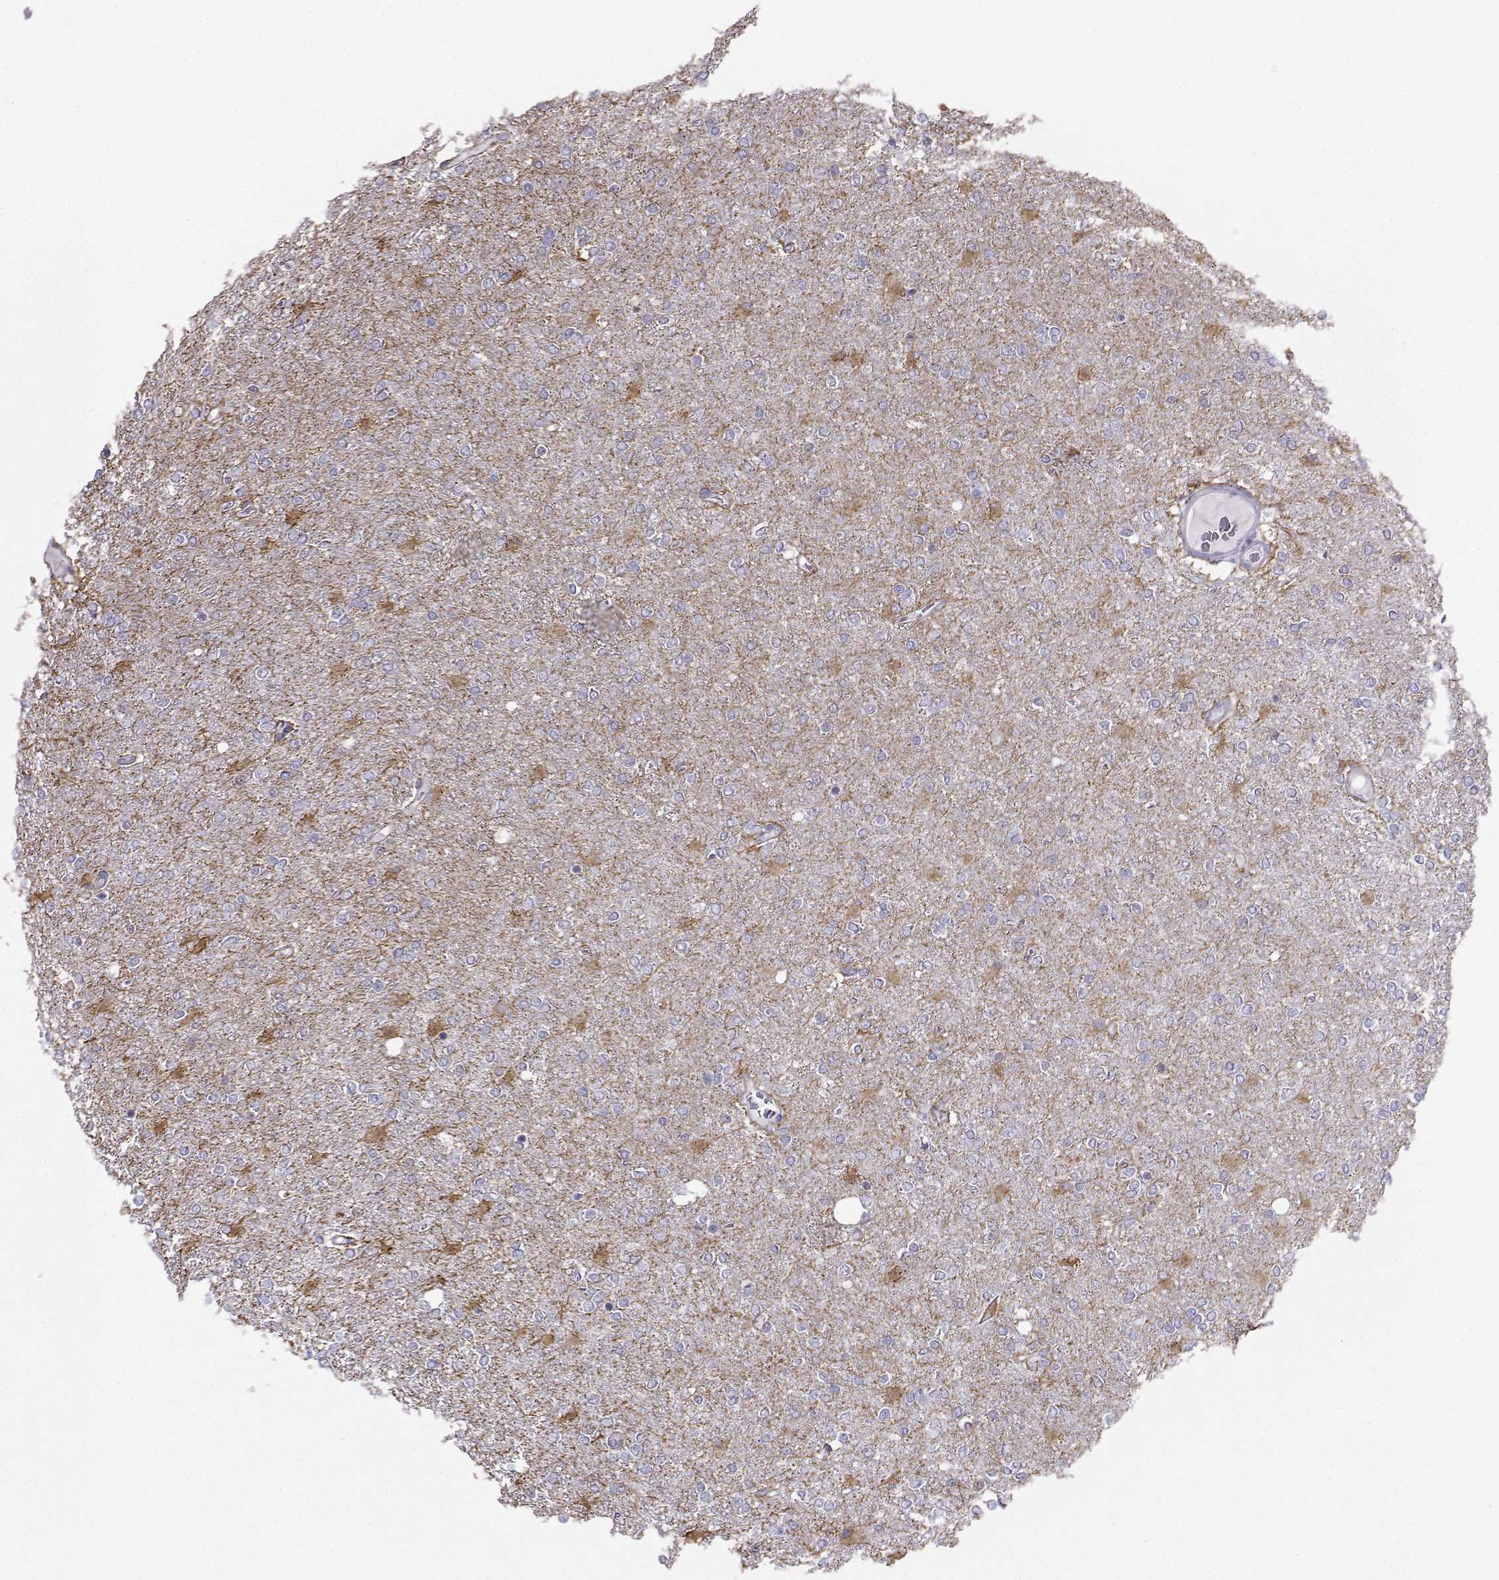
{"staining": {"intensity": "negative", "quantity": "none", "location": "none"}, "tissue": "glioma", "cell_type": "Tumor cells", "image_type": "cancer", "snomed": [{"axis": "morphology", "description": "Glioma, malignant, High grade"}, {"axis": "topography", "description": "Cerebral cortex"}], "caption": "Tumor cells show no significant positivity in glioma.", "gene": "DCLK3", "patient": {"sex": "male", "age": 70}}